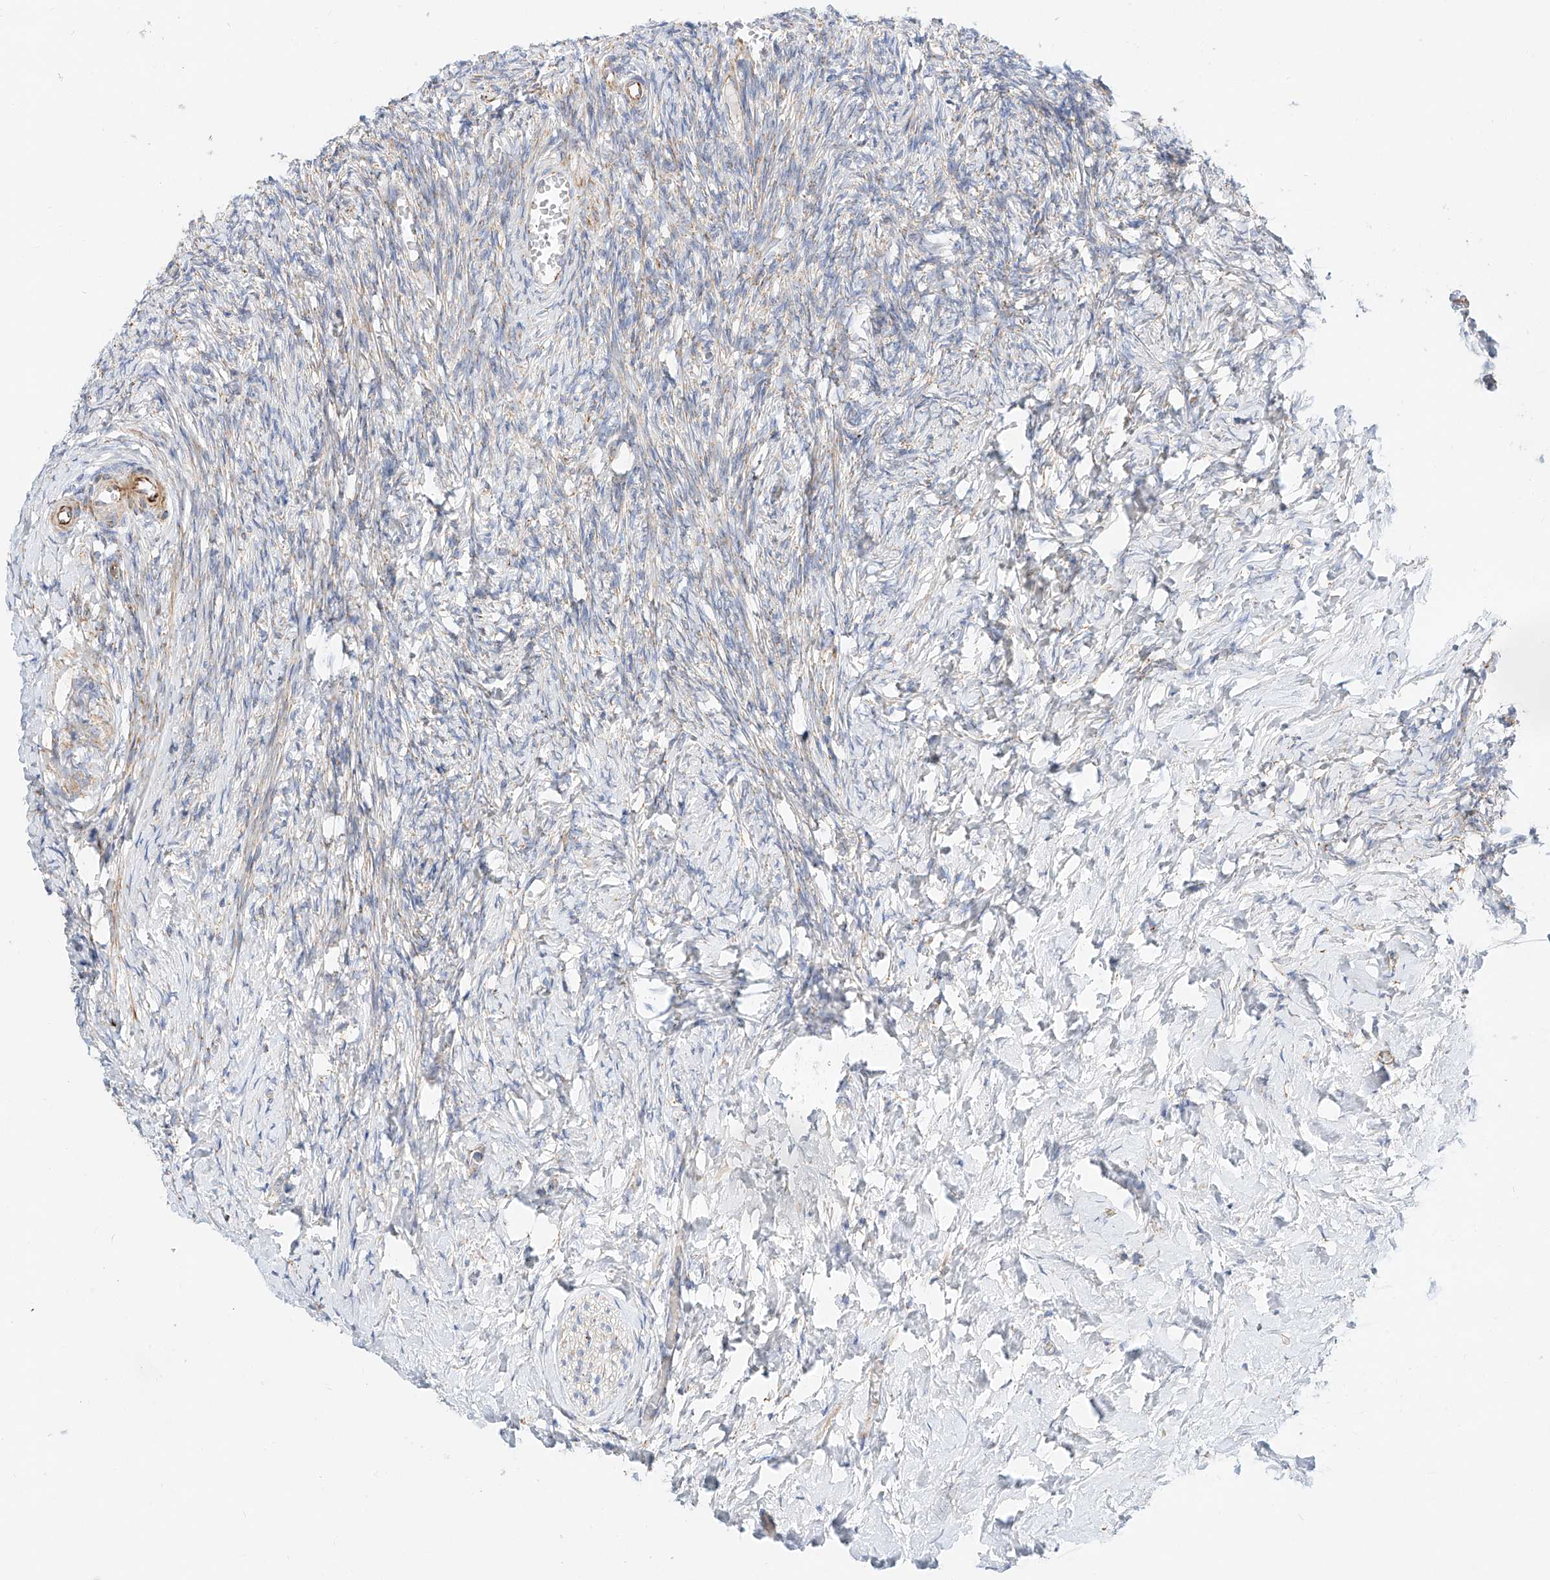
{"staining": {"intensity": "moderate", "quantity": "<25%", "location": "cytoplasmic/membranous"}, "tissue": "ovary", "cell_type": "Ovarian stroma cells", "image_type": "normal", "snomed": [{"axis": "morphology", "description": "Normal tissue, NOS"}, {"axis": "topography", "description": "Ovary"}], "caption": "Immunohistochemical staining of unremarkable human ovary shows moderate cytoplasmic/membranous protein expression in about <25% of ovarian stroma cells. The staining is performed using DAB (3,3'-diaminobenzidine) brown chromogen to label protein expression. The nuclei are counter-stained blue using hematoxylin.", "gene": "CST9", "patient": {"sex": "female", "age": 27}}